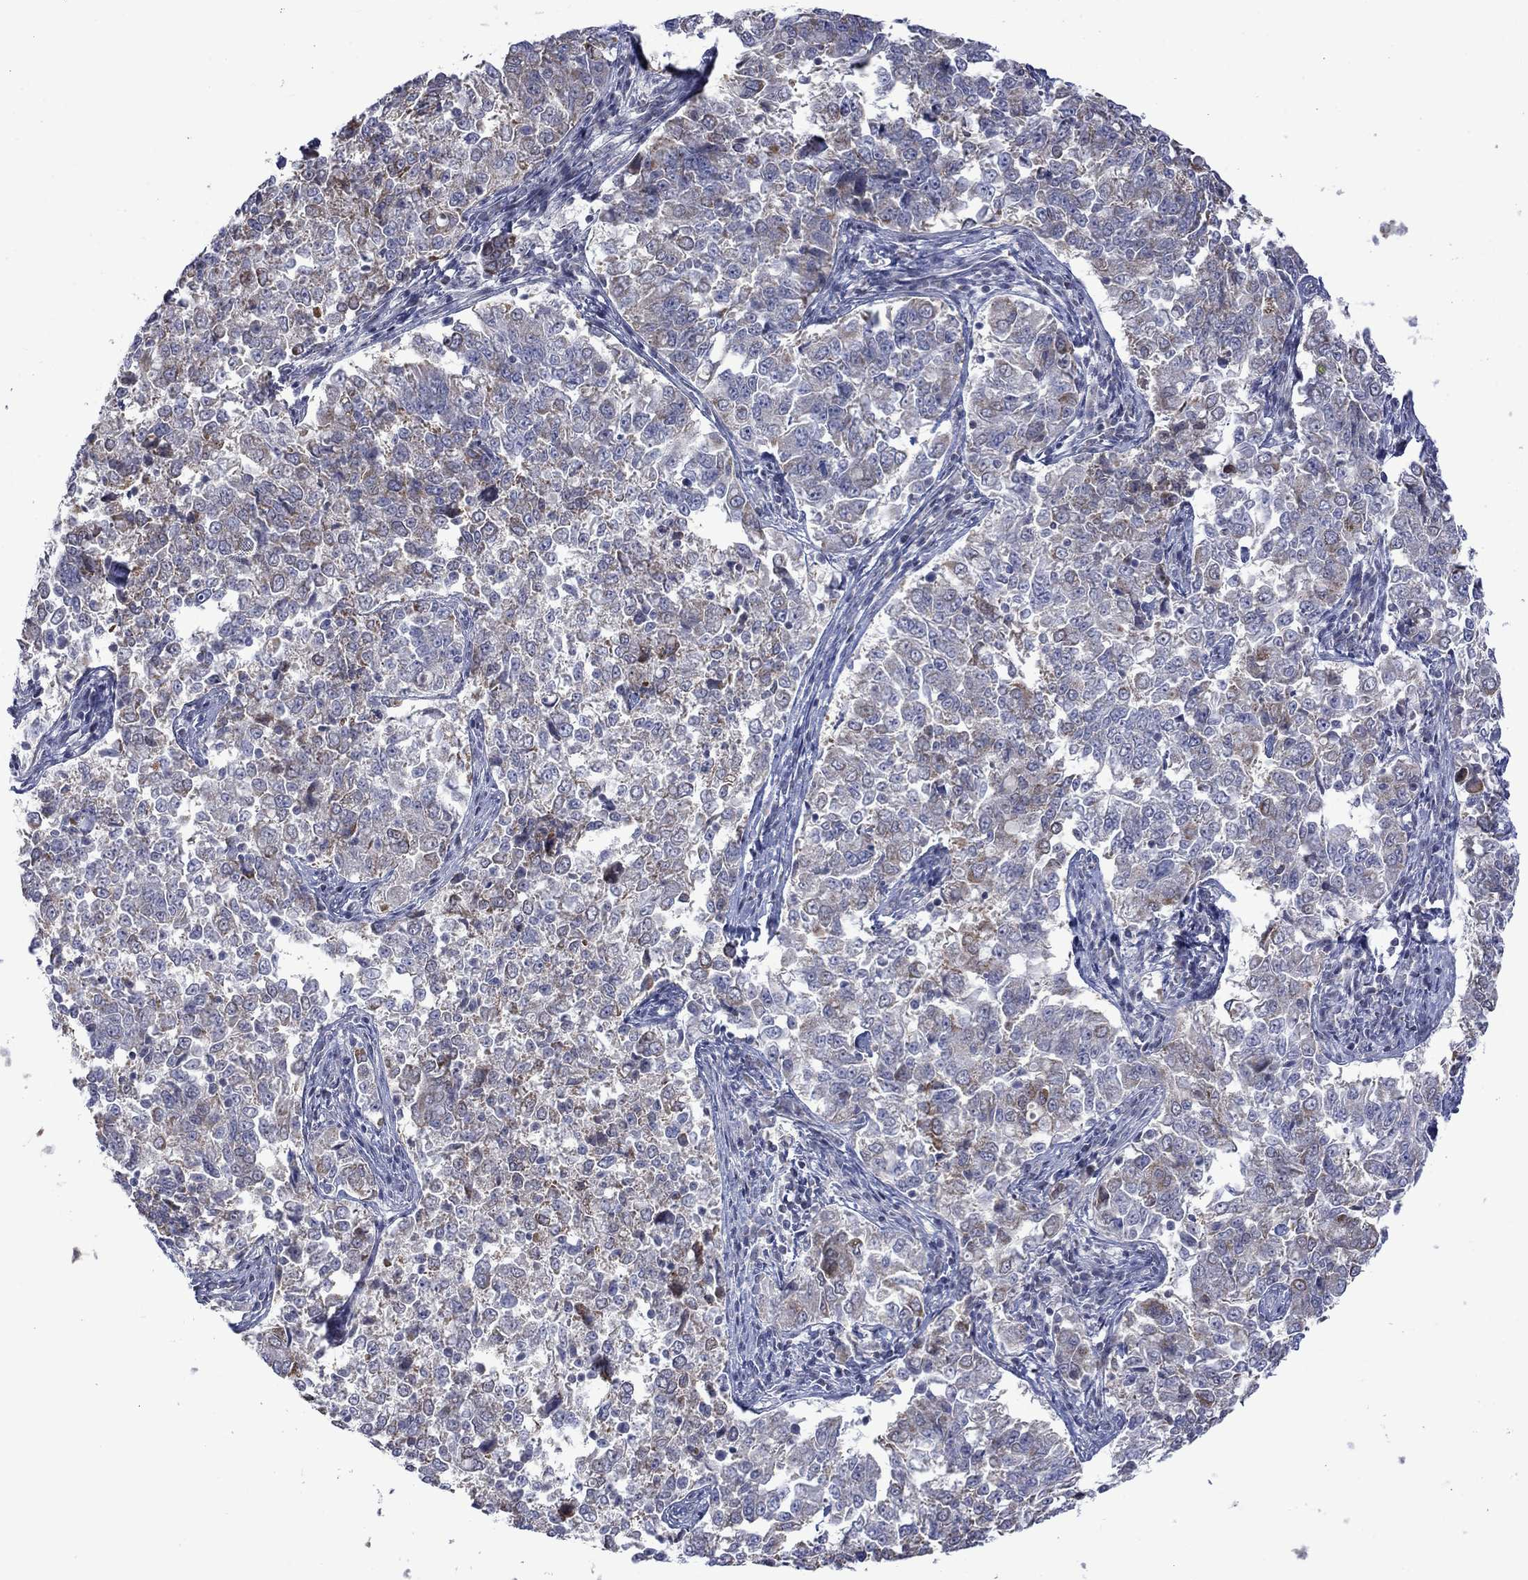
{"staining": {"intensity": "weak", "quantity": "<25%", "location": "cytoplasmic/membranous"}, "tissue": "endometrial cancer", "cell_type": "Tumor cells", "image_type": "cancer", "snomed": [{"axis": "morphology", "description": "Adenocarcinoma, NOS"}, {"axis": "topography", "description": "Endometrium"}], "caption": "Tumor cells show no significant expression in adenocarcinoma (endometrial).", "gene": "KCNJ16", "patient": {"sex": "female", "age": 43}}